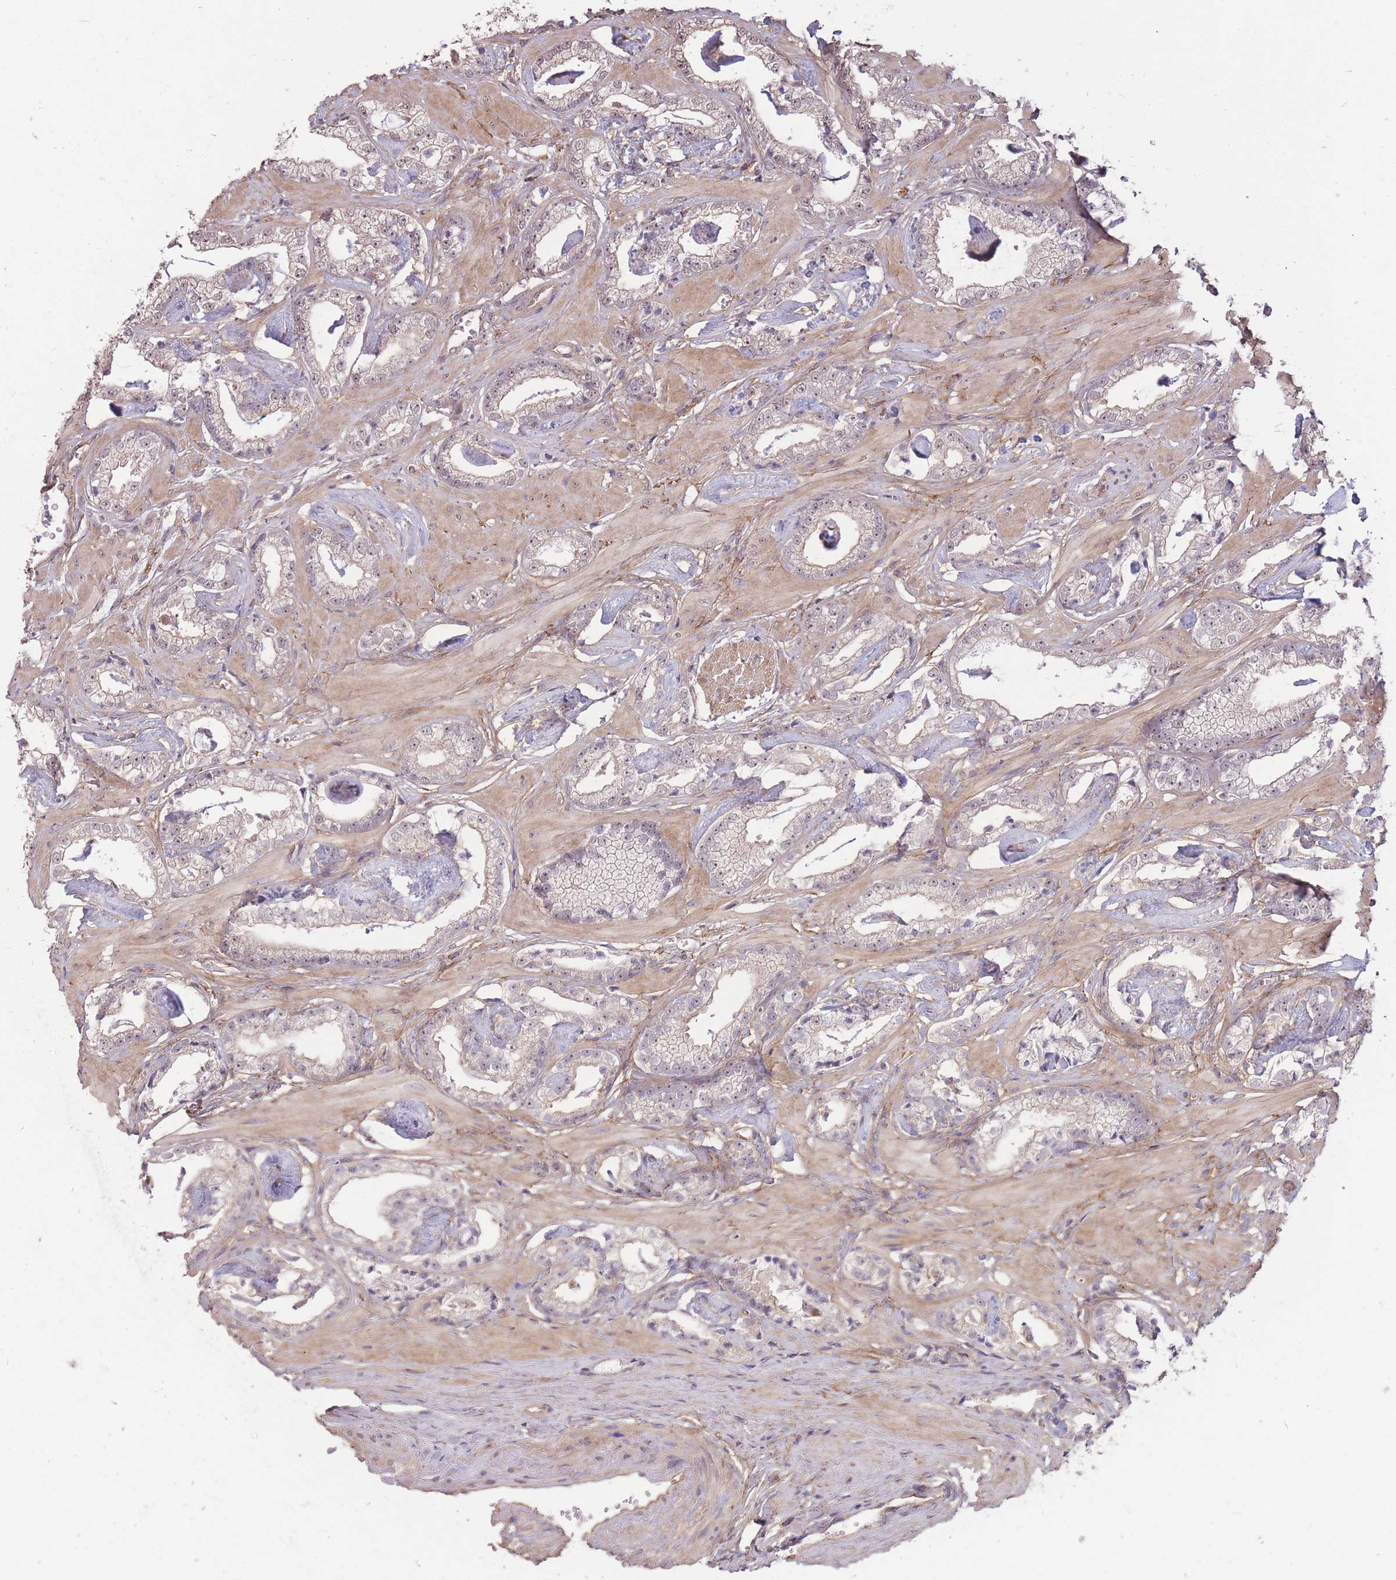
{"staining": {"intensity": "negative", "quantity": "none", "location": "none"}, "tissue": "prostate cancer", "cell_type": "Tumor cells", "image_type": "cancer", "snomed": [{"axis": "morphology", "description": "Adenocarcinoma, Low grade"}, {"axis": "topography", "description": "Prostate"}], "caption": "Protein analysis of prostate cancer (adenocarcinoma (low-grade)) shows no significant expression in tumor cells.", "gene": "DYNC1LI2", "patient": {"sex": "male", "age": 60}}